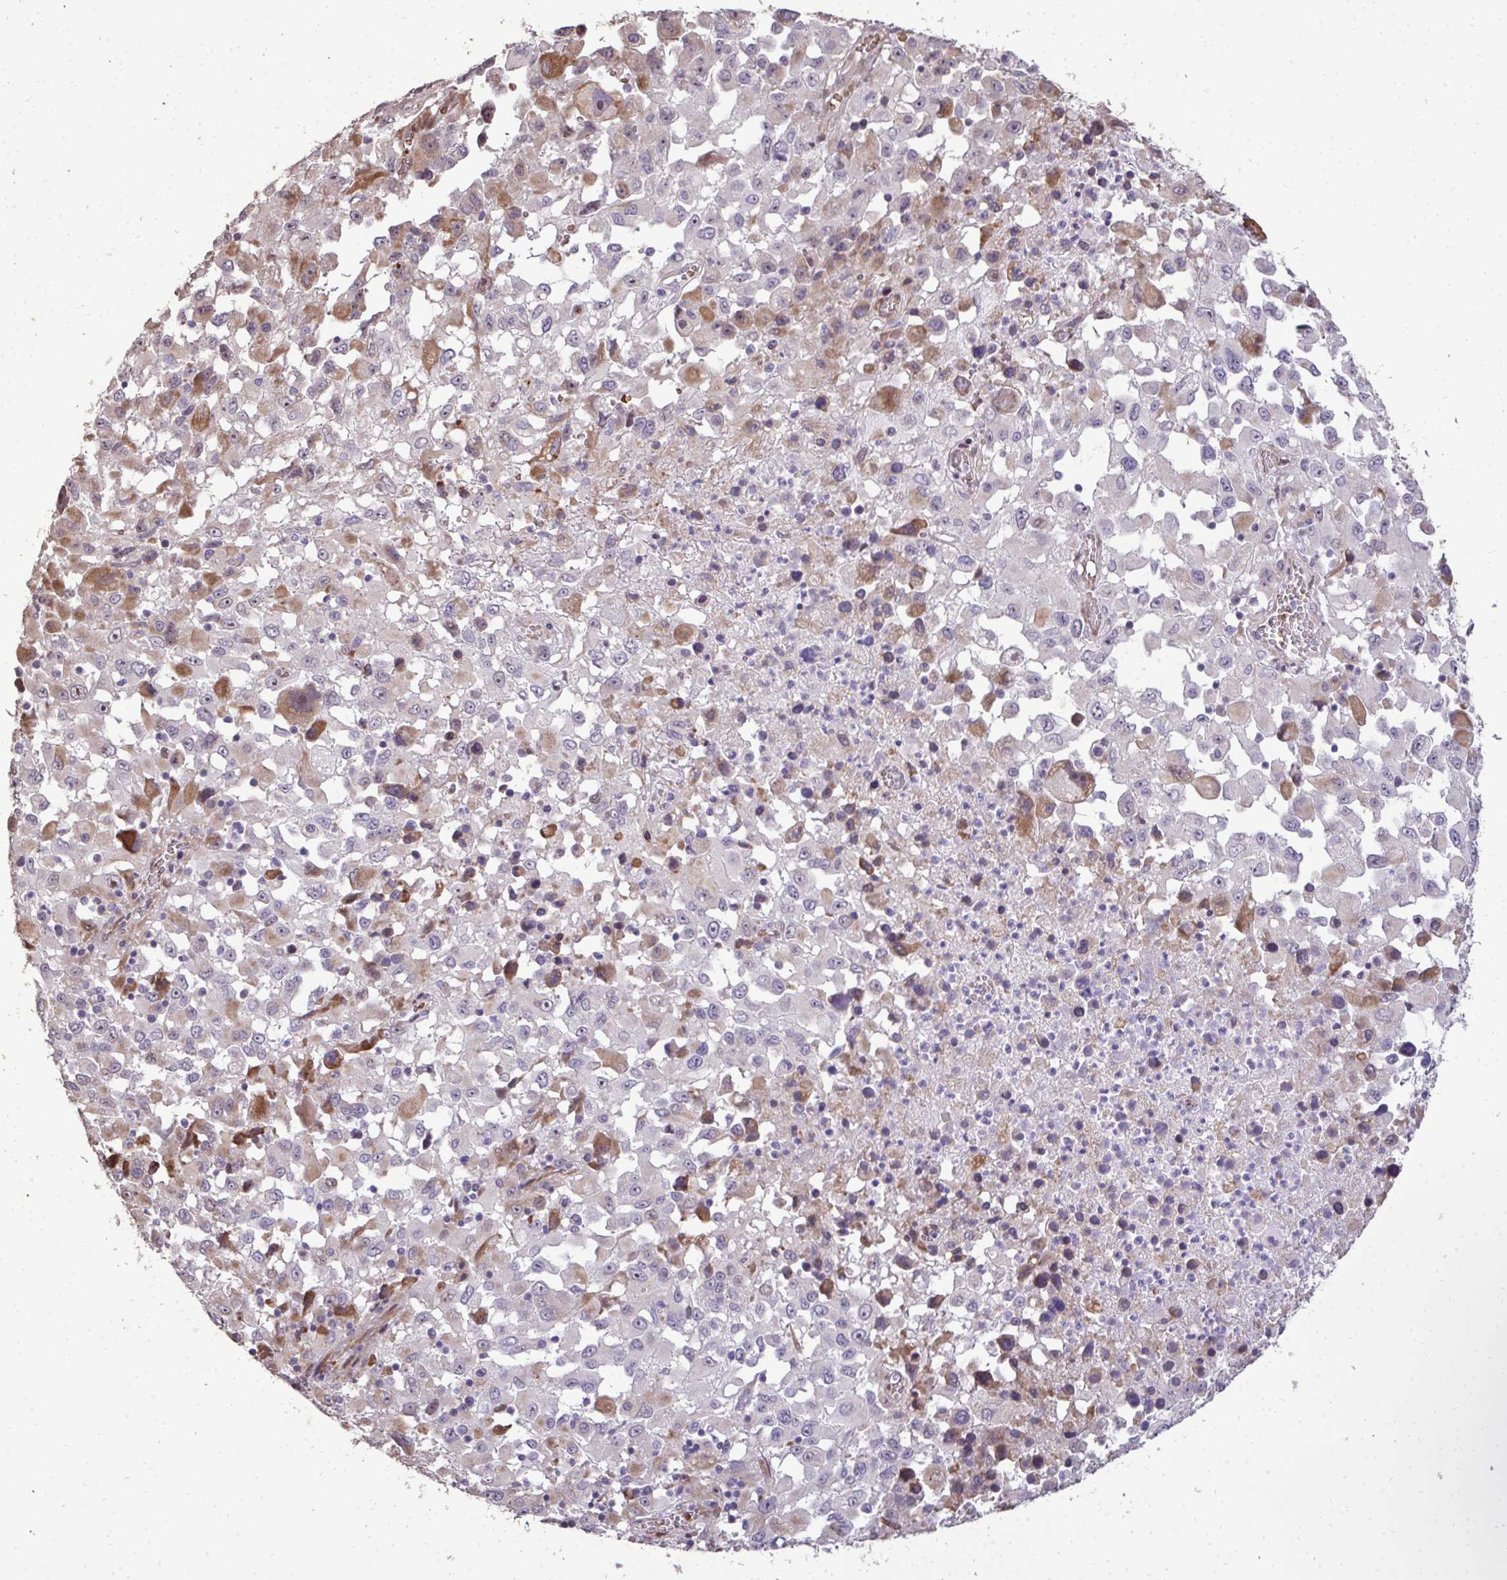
{"staining": {"intensity": "moderate", "quantity": "<25%", "location": "cytoplasmic/membranous"}, "tissue": "melanoma", "cell_type": "Tumor cells", "image_type": "cancer", "snomed": [{"axis": "morphology", "description": "Malignant melanoma, Metastatic site"}, {"axis": "topography", "description": "Soft tissue"}], "caption": "Immunohistochemical staining of human malignant melanoma (metastatic site) displays low levels of moderate cytoplasmic/membranous expression in approximately <25% of tumor cells. The staining was performed using DAB (3,3'-diaminobenzidine) to visualize the protein expression in brown, while the nuclei were stained in blue with hematoxylin (Magnification: 20x).", "gene": "FIBCD1", "patient": {"sex": "male", "age": 50}}